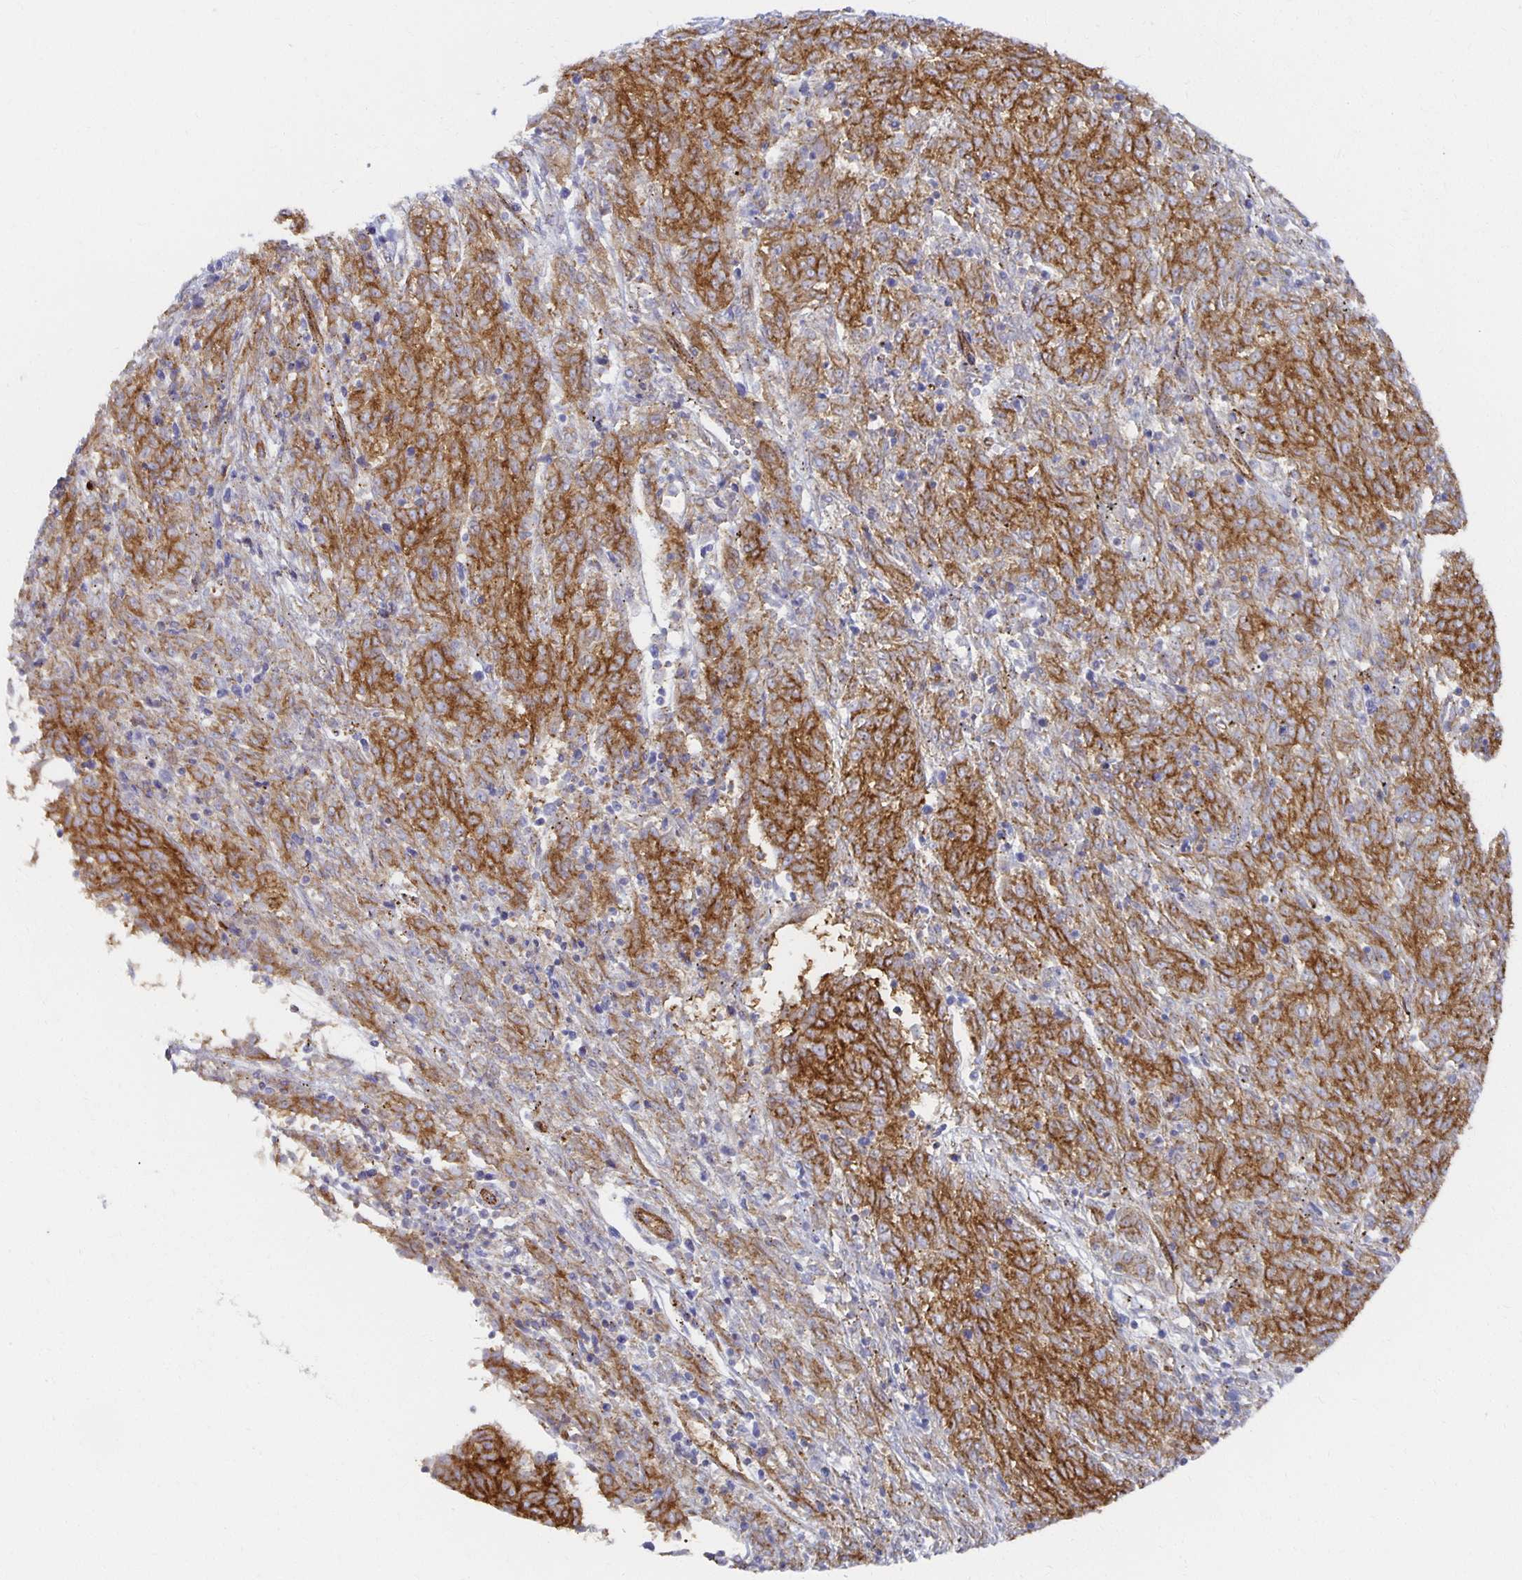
{"staining": {"intensity": "strong", "quantity": ">75%", "location": "cytoplasmic/membranous"}, "tissue": "melanoma", "cell_type": "Tumor cells", "image_type": "cancer", "snomed": [{"axis": "morphology", "description": "Malignant melanoma, NOS"}, {"axis": "topography", "description": "Skin"}], "caption": "An immunohistochemistry (IHC) micrograph of neoplastic tissue is shown. Protein staining in brown labels strong cytoplasmic/membranous positivity in melanoma within tumor cells.", "gene": "TAAR1", "patient": {"sex": "female", "age": 72}}